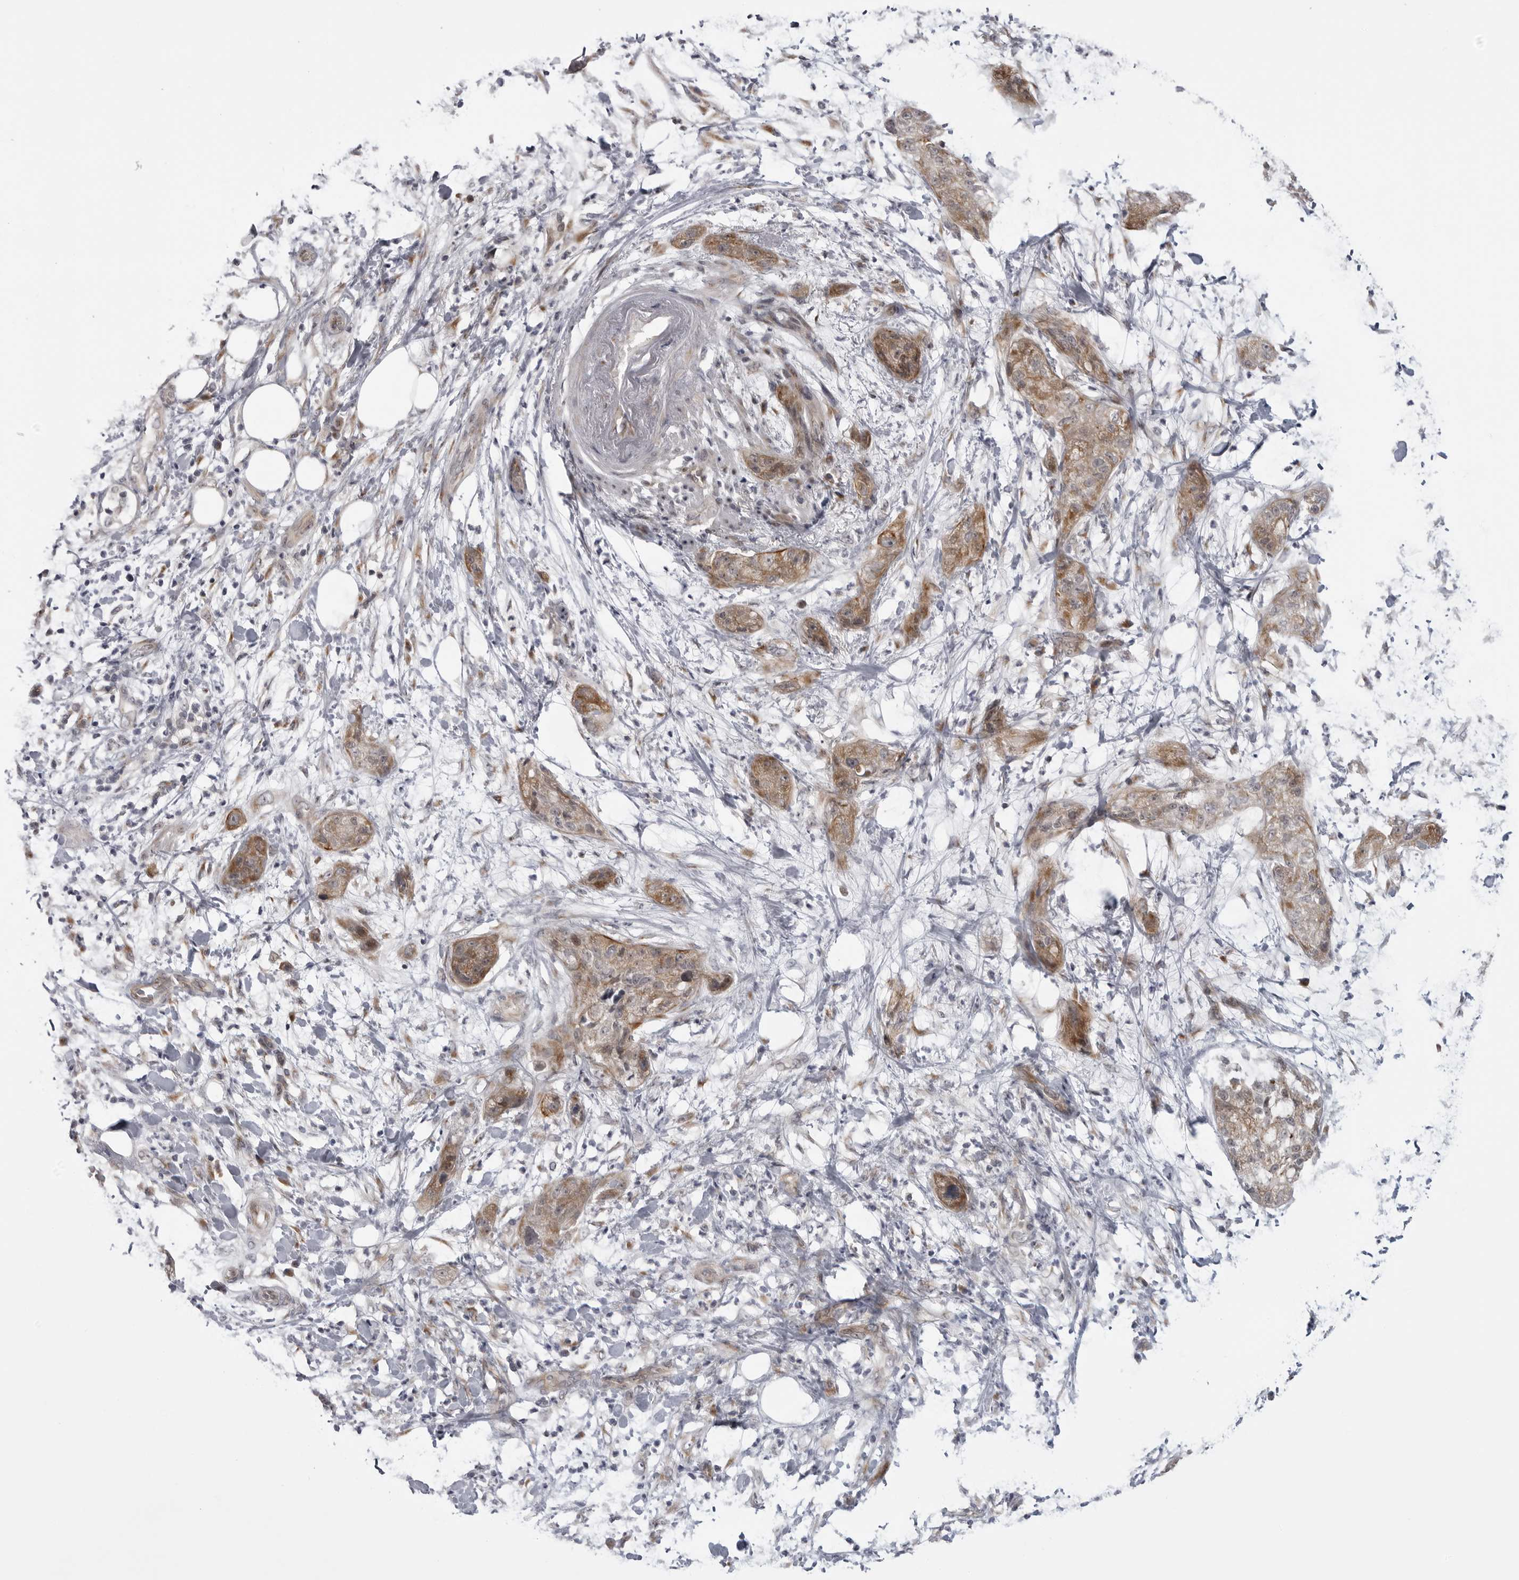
{"staining": {"intensity": "moderate", "quantity": ">75%", "location": "cytoplasmic/membranous"}, "tissue": "pancreatic cancer", "cell_type": "Tumor cells", "image_type": "cancer", "snomed": [{"axis": "morphology", "description": "Adenocarcinoma, NOS"}, {"axis": "topography", "description": "Pancreas"}], "caption": "Human pancreatic cancer (adenocarcinoma) stained for a protein (brown) shows moderate cytoplasmic/membranous positive expression in about >75% of tumor cells.", "gene": "LRRC45", "patient": {"sex": "female", "age": 78}}